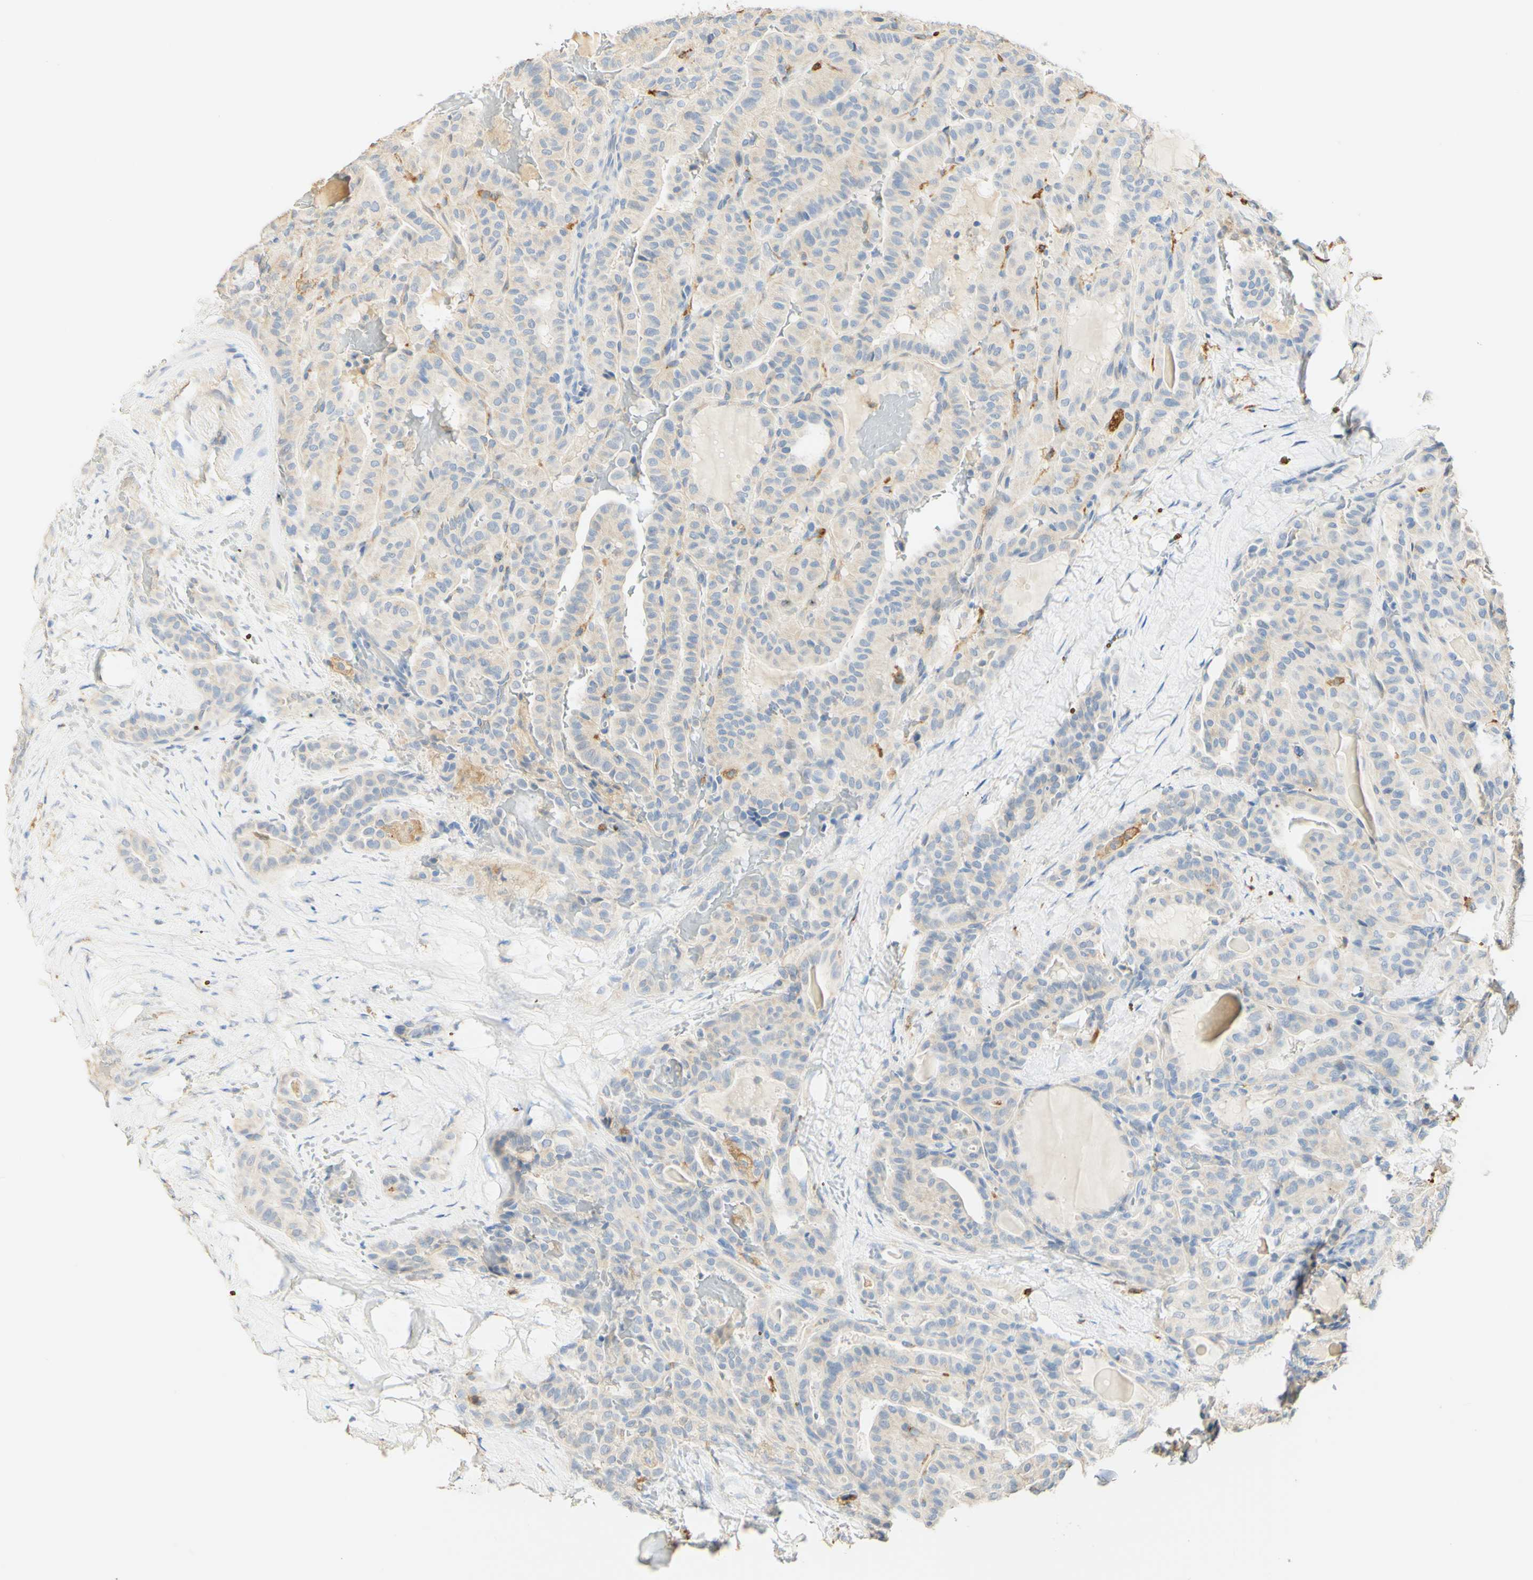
{"staining": {"intensity": "weak", "quantity": "25%-75%", "location": "cytoplasmic/membranous"}, "tissue": "thyroid cancer", "cell_type": "Tumor cells", "image_type": "cancer", "snomed": [{"axis": "morphology", "description": "Papillary adenocarcinoma, NOS"}, {"axis": "topography", "description": "Thyroid gland"}], "caption": "IHC histopathology image of neoplastic tissue: human thyroid papillary adenocarcinoma stained using immunohistochemistry demonstrates low levels of weak protein expression localized specifically in the cytoplasmic/membranous of tumor cells, appearing as a cytoplasmic/membranous brown color.", "gene": "FCGRT", "patient": {"sex": "male", "age": 77}}